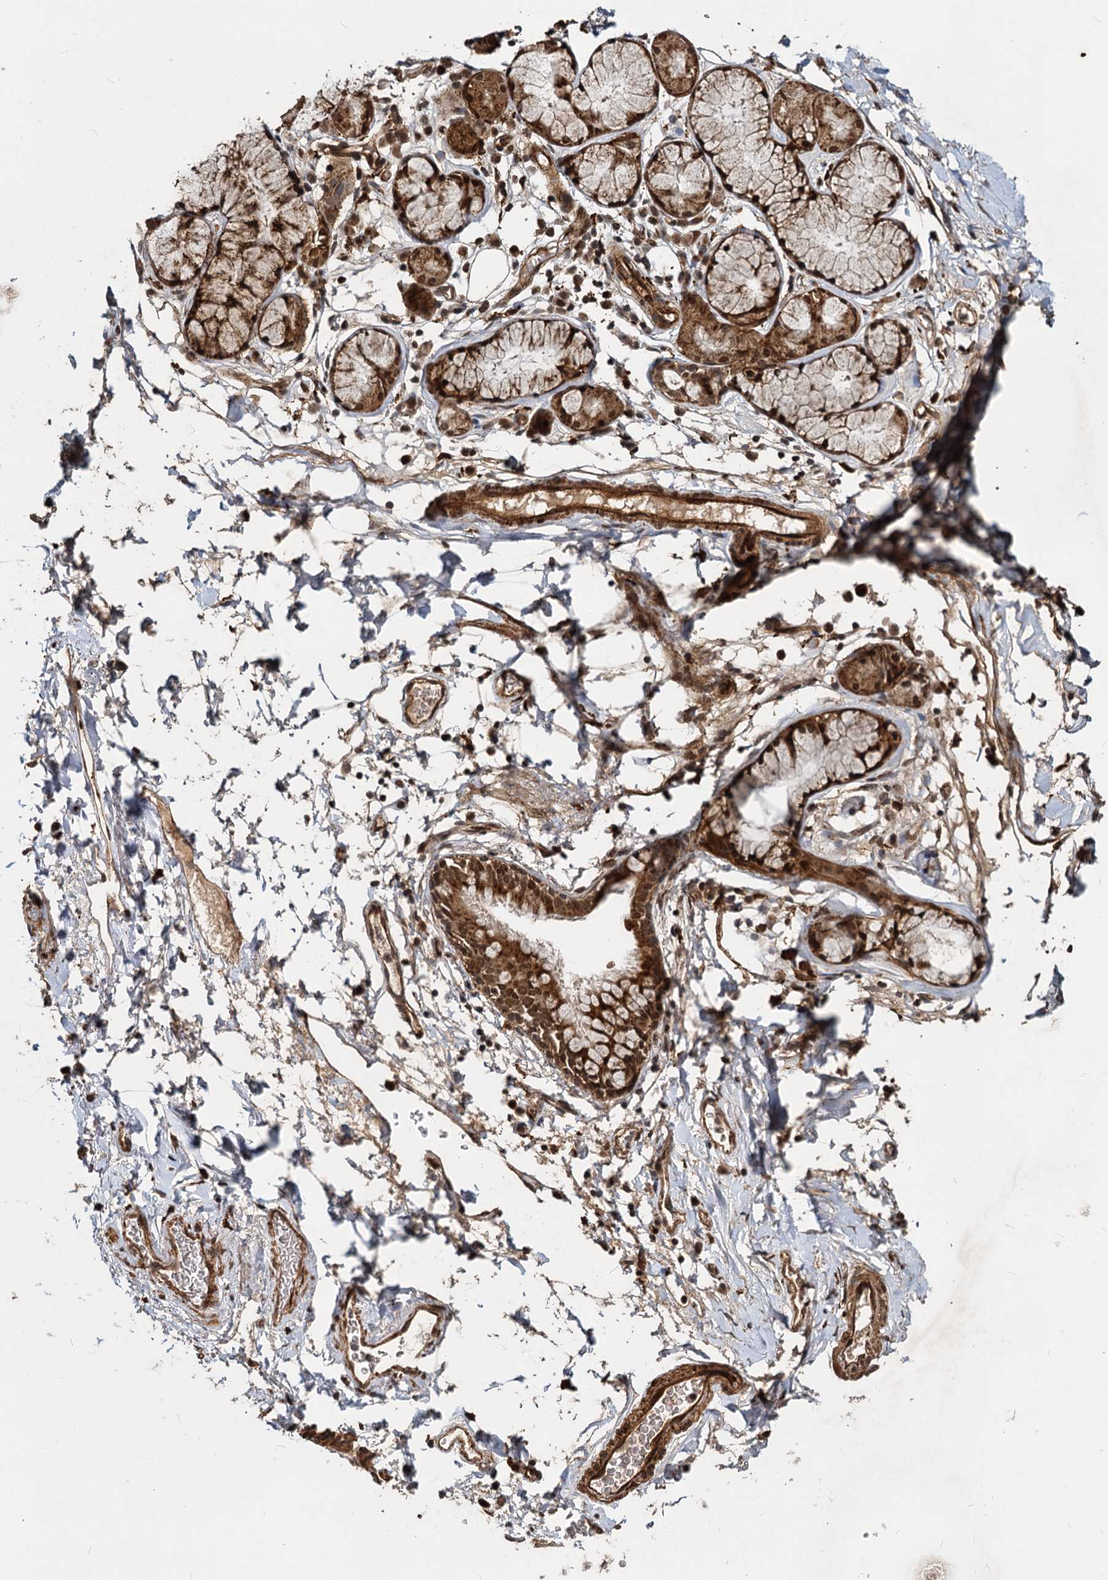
{"staining": {"intensity": "moderate", "quantity": ">75%", "location": "cytoplasmic/membranous"}, "tissue": "adipose tissue", "cell_type": "Adipocytes", "image_type": "normal", "snomed": [{"axis": "morphology", "description": "Normal tissue, NOS"}, {"axis": "topography", "description": "Lymph node"}, {"axis": "topography", "description": "Bronchus"}], "caption": "Adipose tissue stained for a protein (brown) displays moderate cytoplasmic/membranous positive expression in approximately >75% of adipocytes.", "gene": "TRIM23", "patient": {"sex": "male", "age": 63}}